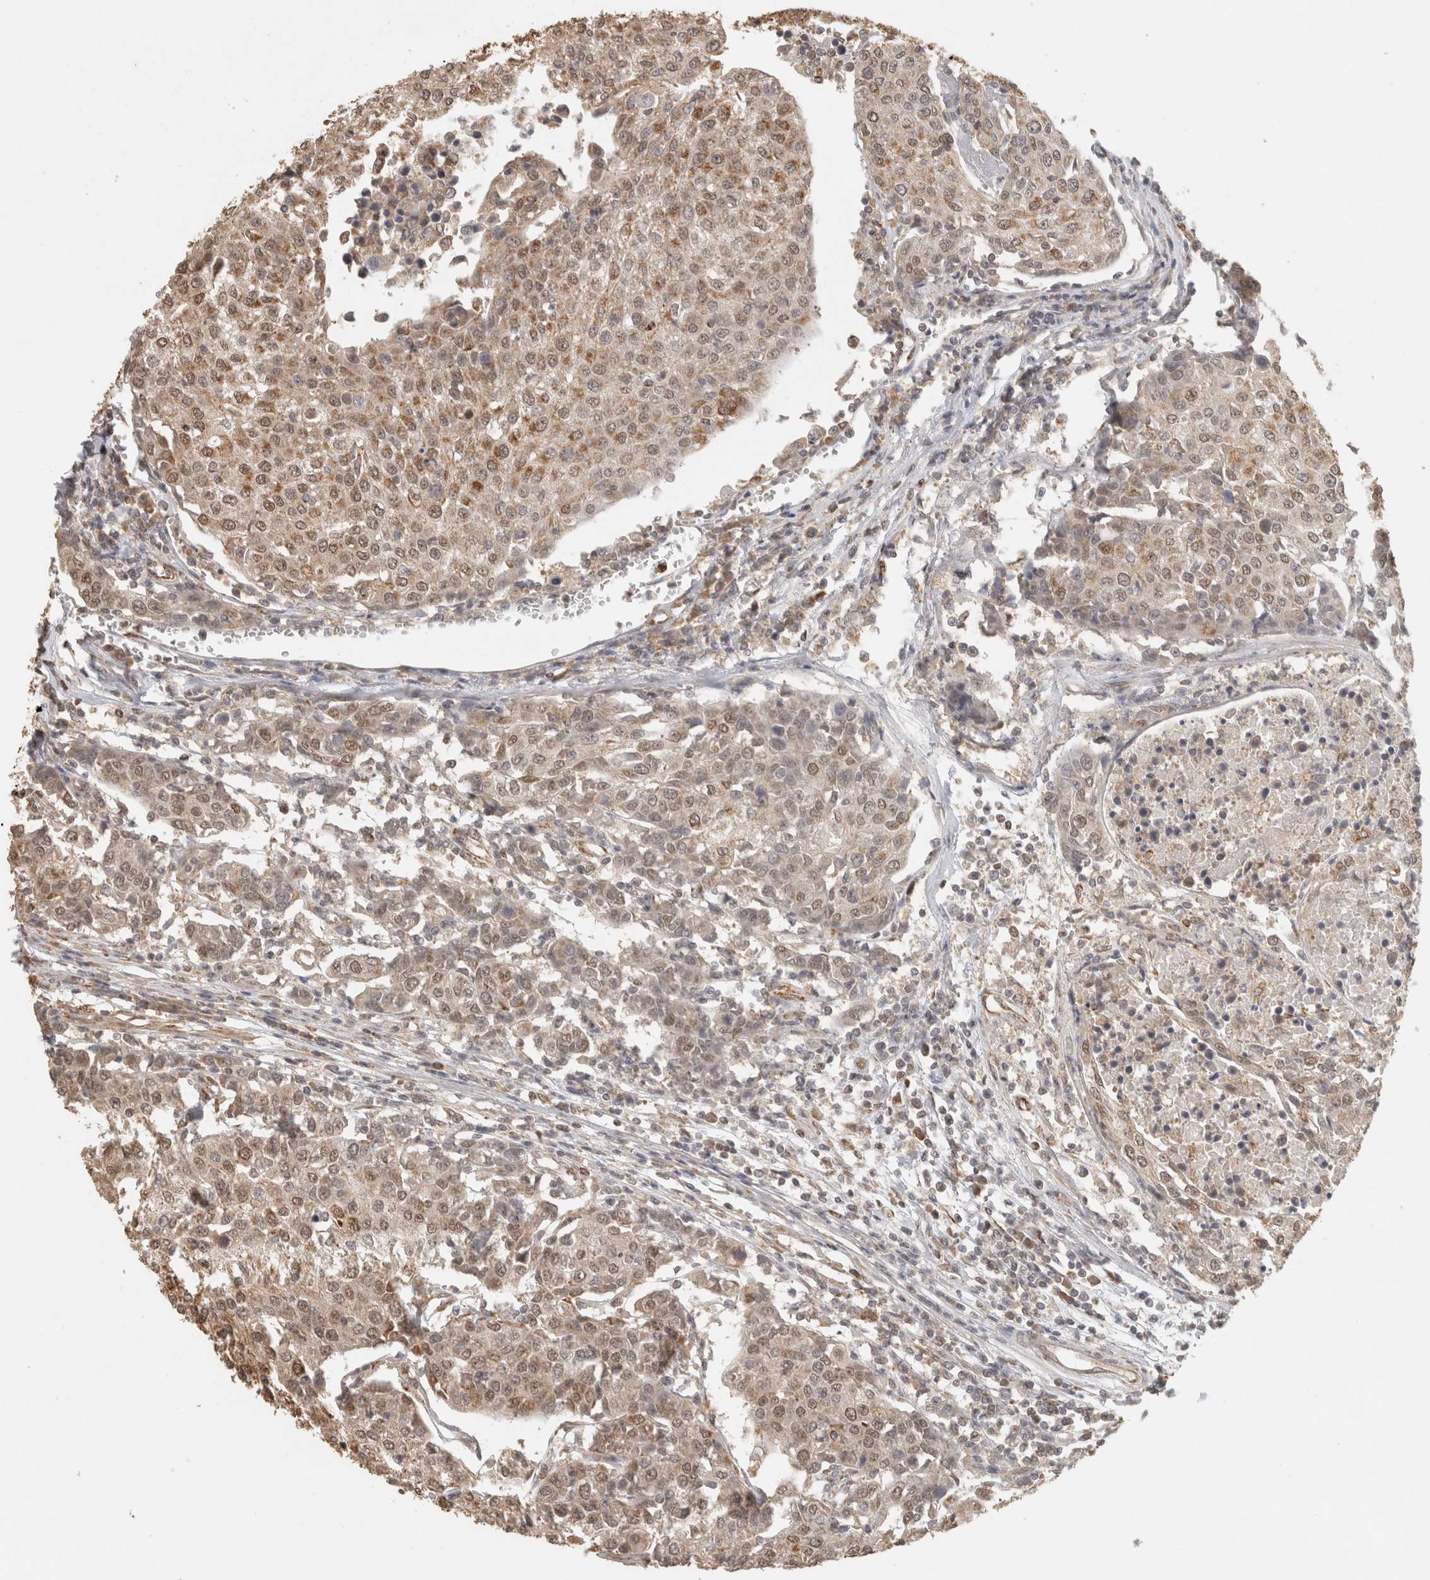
{"staining": {"intensity": "weak", "quantity": ">75%", "location": "cytoplasmic/membranous,nuclear"}, "tissue": "urothelial cancer", "cell_type": "Tumor cells", "image_type": "cancer", "snomed": [{"axis": "morphology", "description": "Urothelial carcinoma, High grade"}, {"axis": "topography", "description": "Urinary bladder"}], "caption": "Immunohistochemistry (DAB (3,3'-diaminobenzidine)) staining of urothelial cancer displays weak cytoplasmic/membranous and nuclear protein staining in approximately >75% of tumor cells.", "gene": "BNIP3L", "patient": {"sex": "female", "age": 85}}